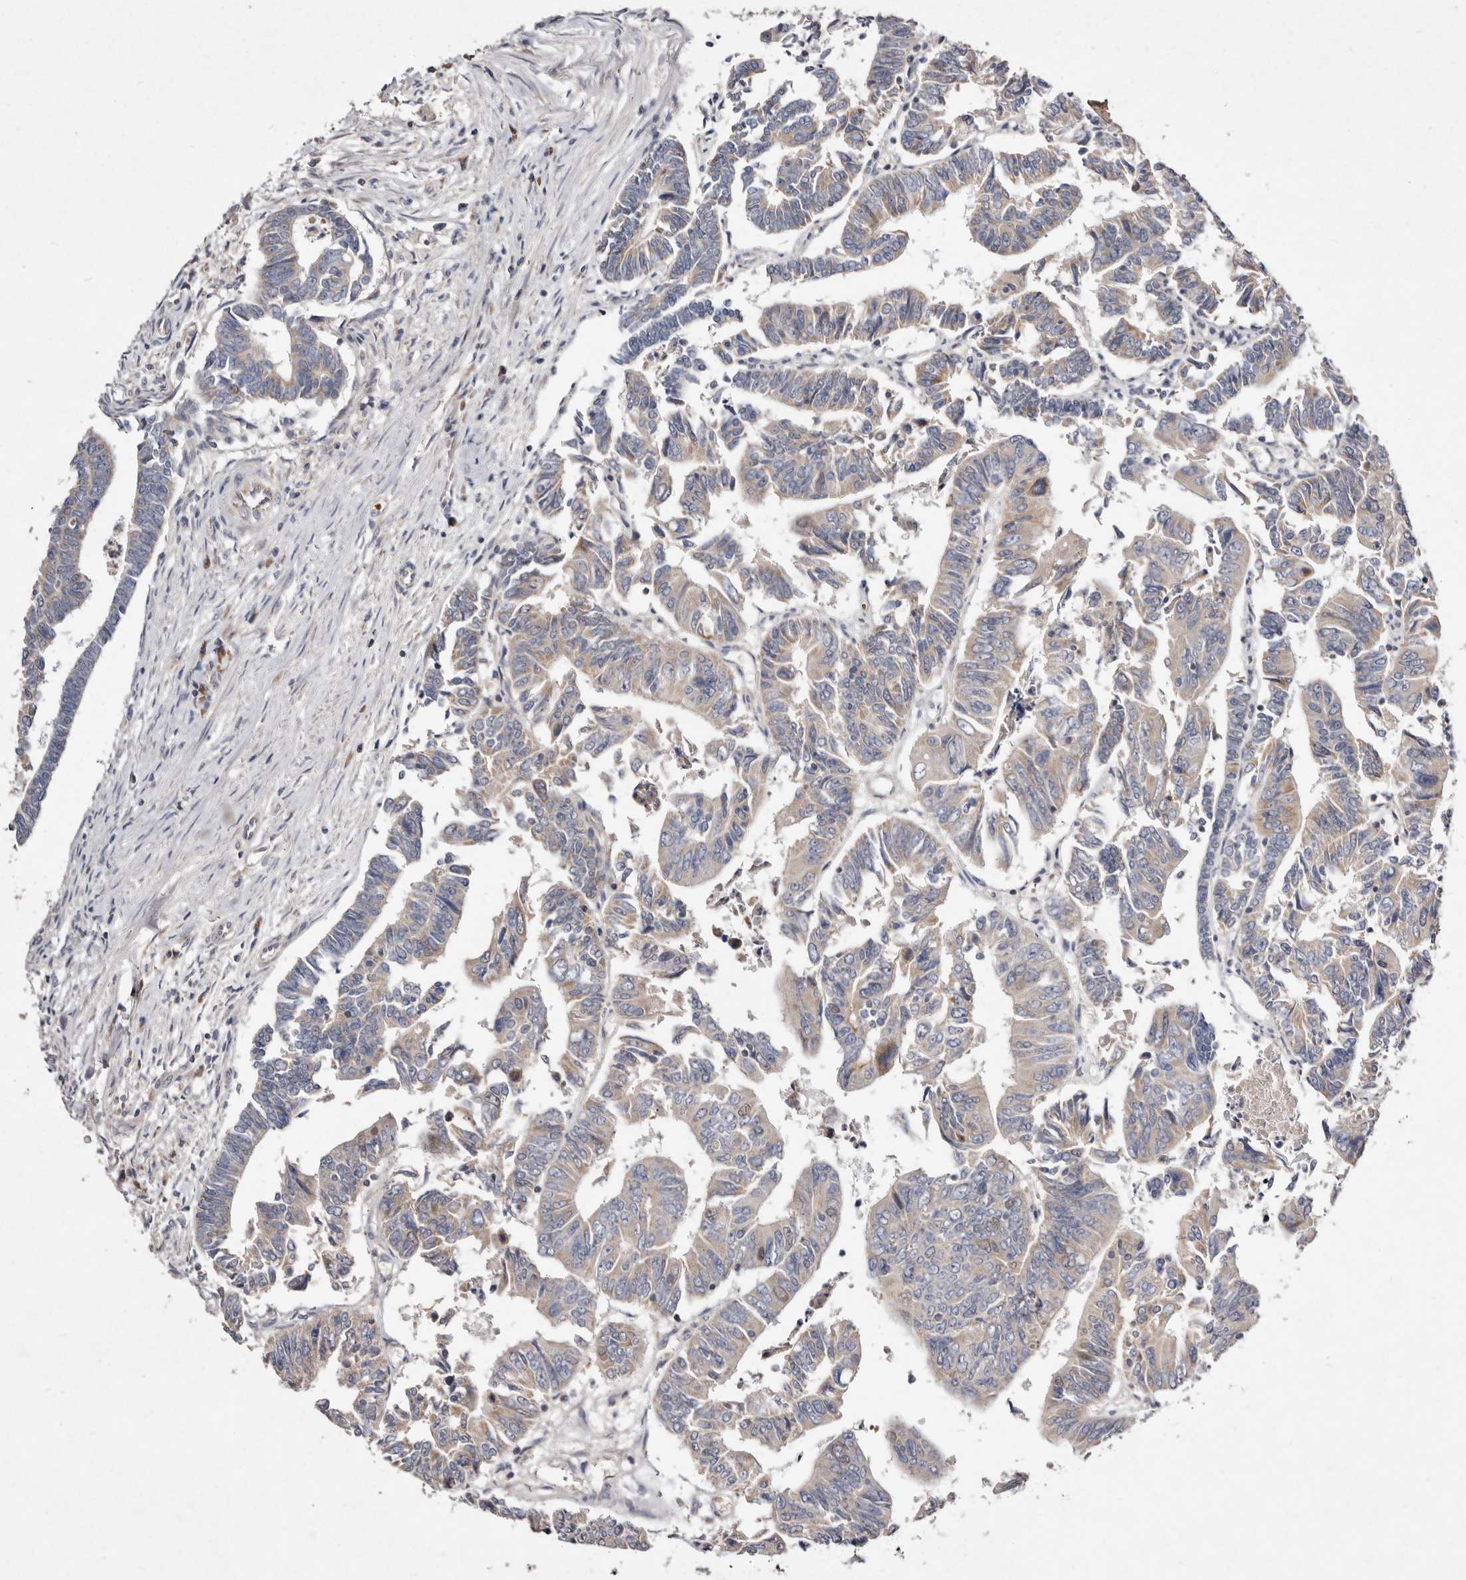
{"staining": {"intensity": "weak", "quantity": "<25%", "location": "cytoplasmic/membranous"}, "tissue": "colorectal cancer", "cell_type": "Tumor cells", "image_type": "cancer", "snomed": [{"axis": "morphology", "description": "Adenocarcinoma, NOS"}, {"axis": "topography", "description": "Rectum"}], "caption": "This is a photomicrograph of immunohistochemistry staining of adenocarcinoma (colorectal), which shows no staining in tumor cells.", "gene": "SLC25A20", "patient": {"sex": "female", "age": 65}}